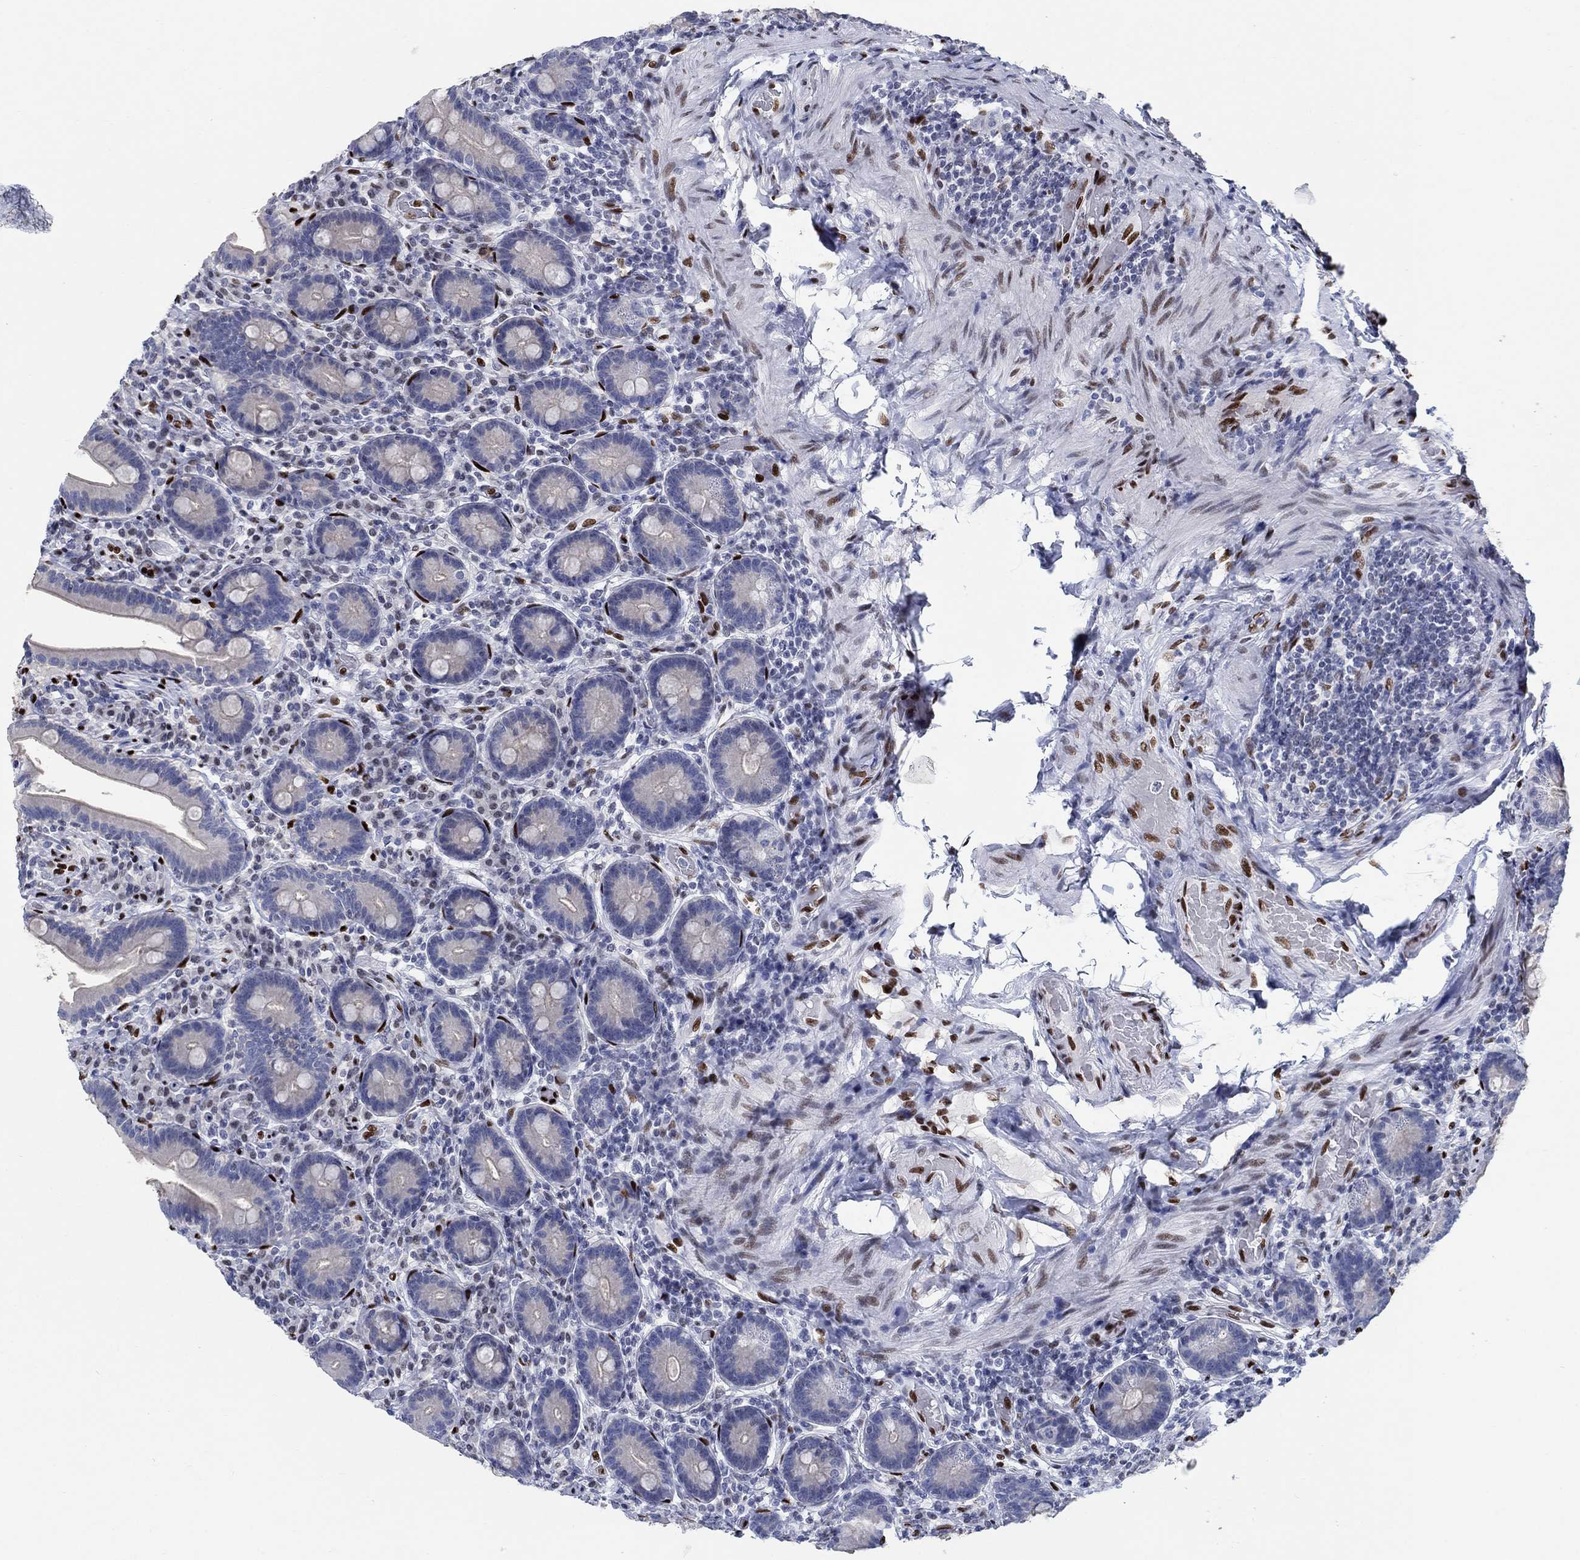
{"staining": {"intensity": "negative", "quantity": "none", "location": "none"}, "tissue": "small intestine", "cell_type": "Glandular cells", "image_type": "normal", "snomed": [{"axis": "morphology", "description": "Normal tissue, NOS"}, {"axis": "topography", "description": "Small intestine"}], "caption": "An immunohistochemistry histopathology image of benign small intestine is shown. There is no staining in glandular cells of small intestine. (IHC, brightfield microscopy, high magnification).", "gene": "ZEB1", "patient": {"sex": "male", "age": 66}}